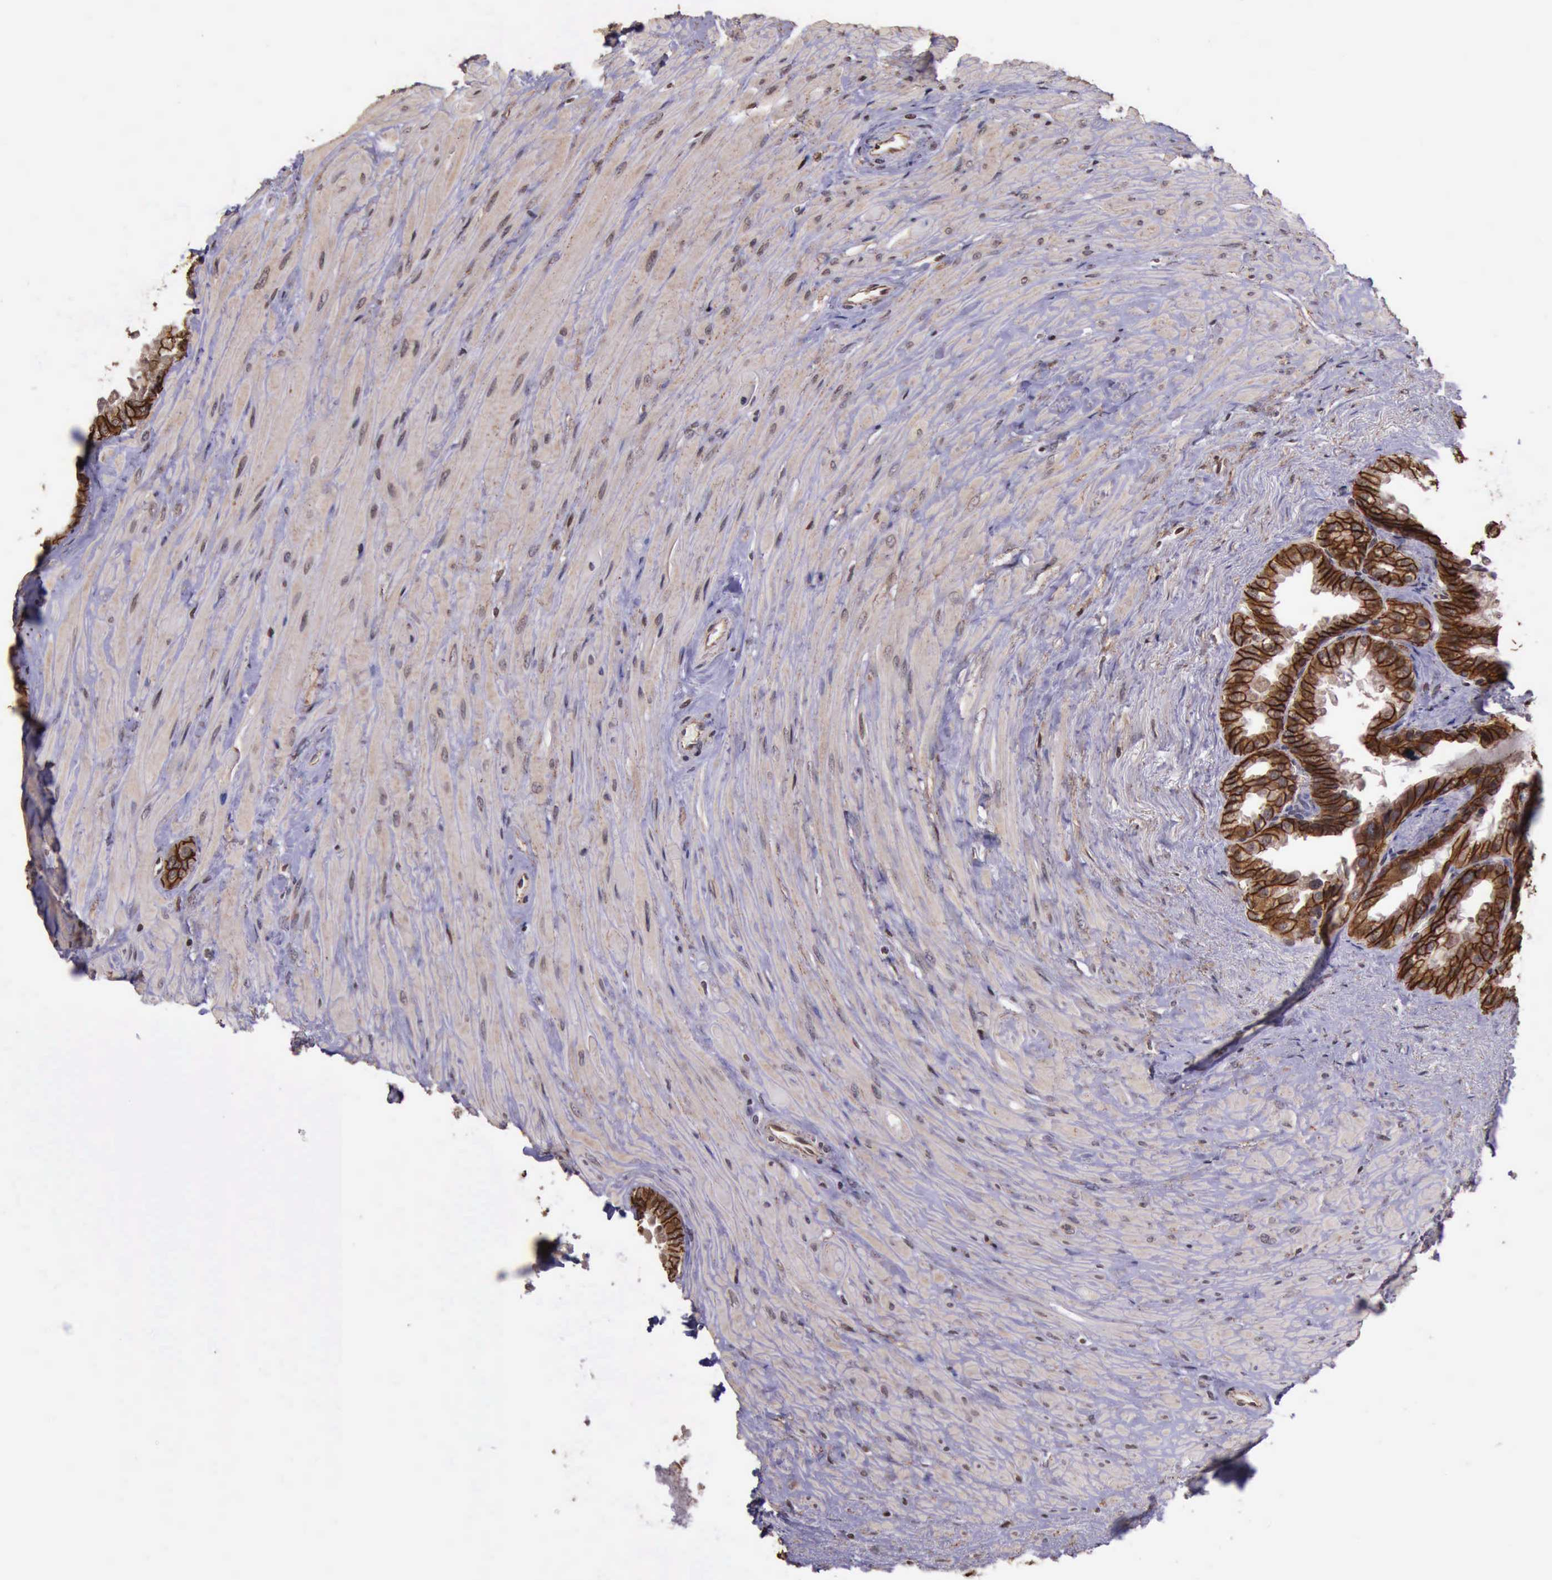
{"staining": {"intensity": "strong", "quantity": ">75%", "location": "cytoplasmic/membranous"}, "tissue": "seminal vesicle", "cell_type": "Glandular cells", "image_type": "normal", "snomed": [{"axis": "morphology", "description": "Normal tissue, NOS"}, {"axis": "topography", "description": "Prostate"}, {"axis": "topography", "description": "Seminal veicle"}], "caption": "Seminal vesicle stained with DAB (3,3'-diaminobenzidine) IHC reveals high levels of strong cytoplasmic/membranous staining in approximately >75% of glandular cells. Nuclei are stained in blue.", "gene": "CTNNB1", "patient": {"sex": "male", "age": 63}}